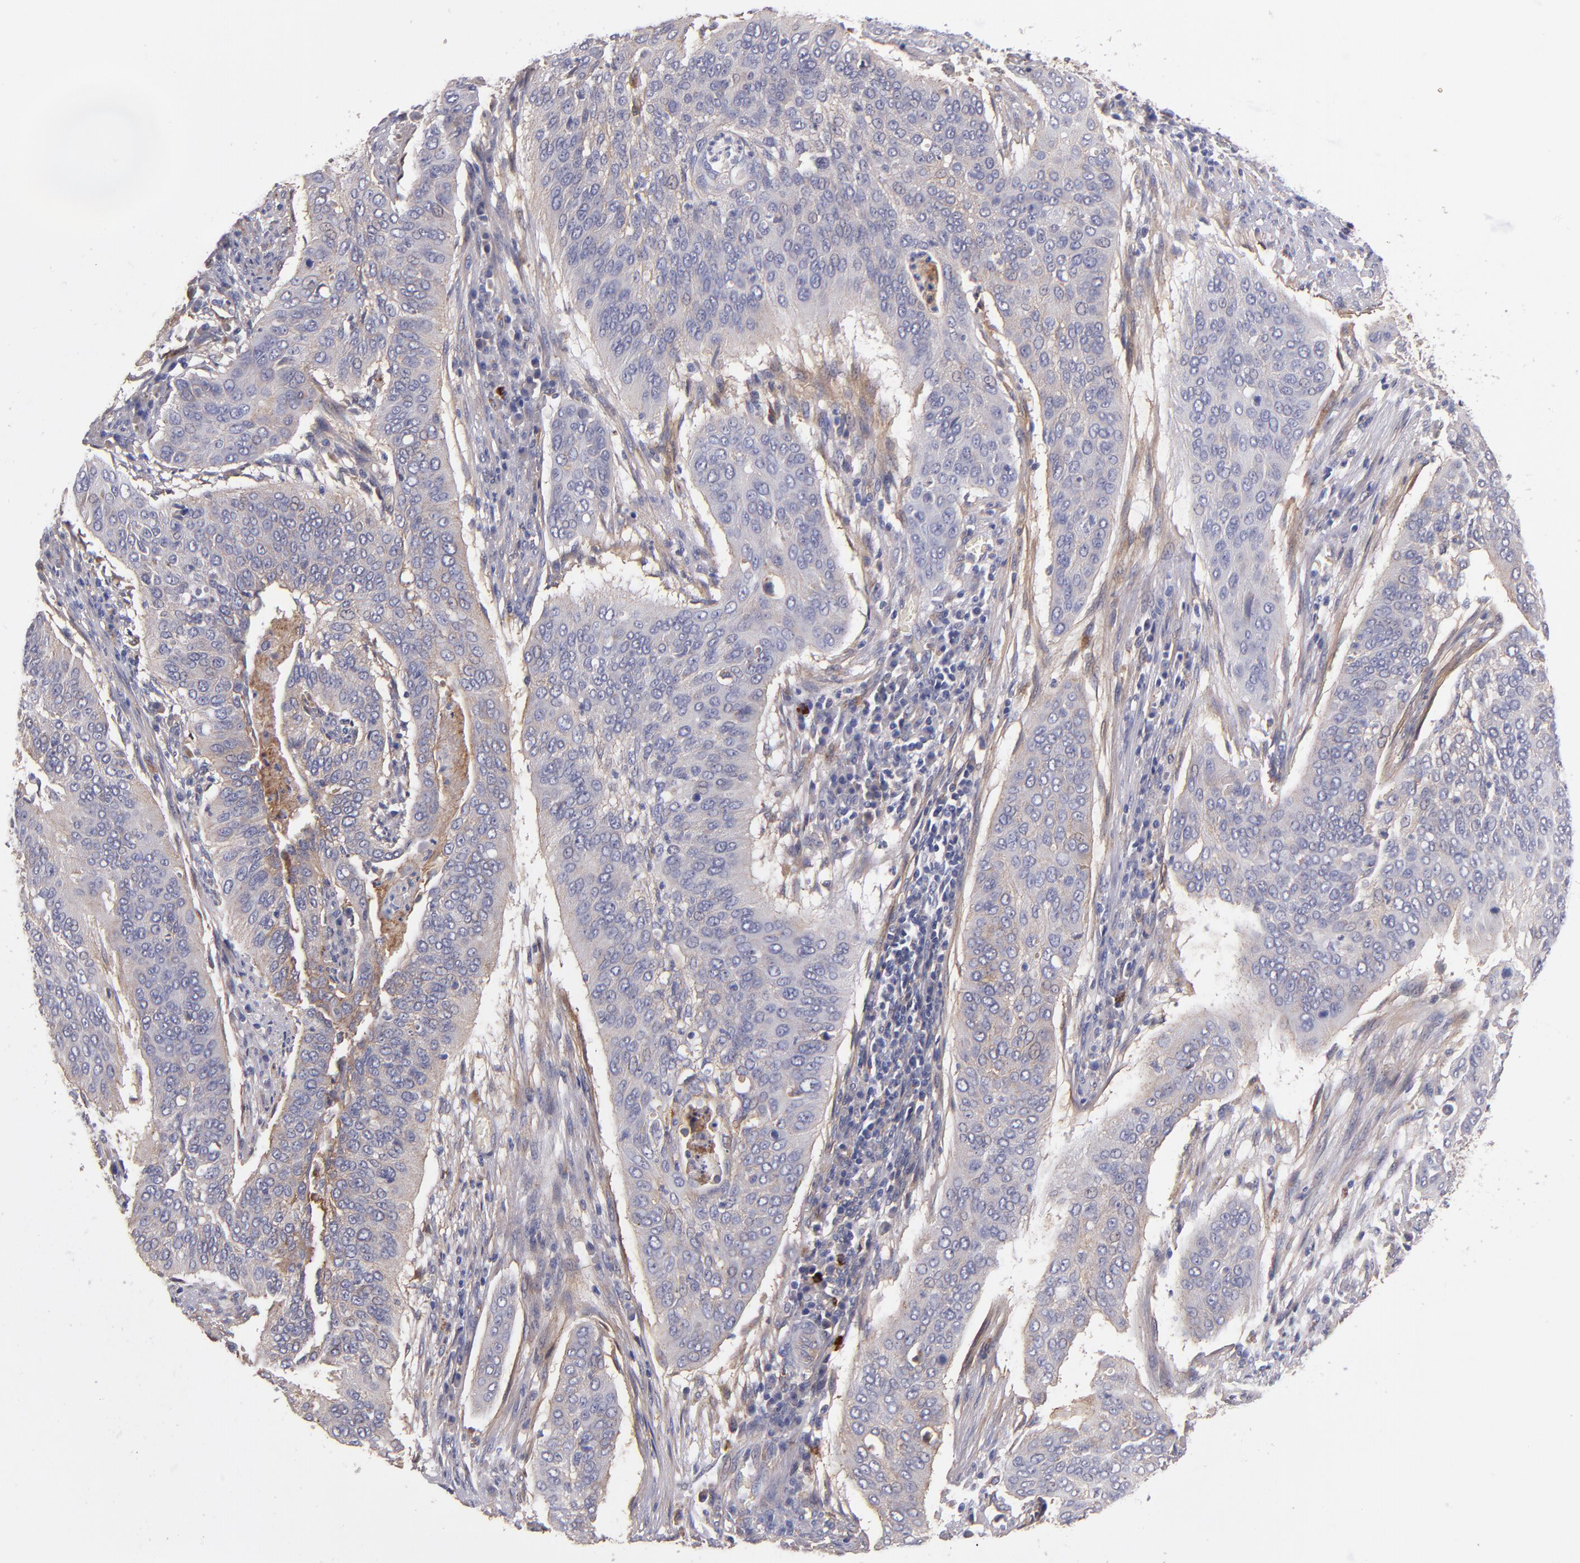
{"staining": {"intensity": "weak", "quantity": "<25%", "location": "cytoplasmic/membranous"}, "tissue": "cervical cancer", "cell_type": "Tumor cells", "image_type": "cancer", "snomed": [{"axis": "morphology", "description": "Squamous cell carcinoma, NOS"}, {"axis": "topography", "description": "Cervix"}], "caption": "Immunohistochemistry (IHC) image of human cervical cancer stained for a protein (brown), which reveals no staining in tumor cells. Brightfield microscopy of IHC stained with DAB (brown) and hematoxylin (blue), captured at high magnification.", "gene": "PLSCR4", "patient": {"sex": "female", "age": 39}}